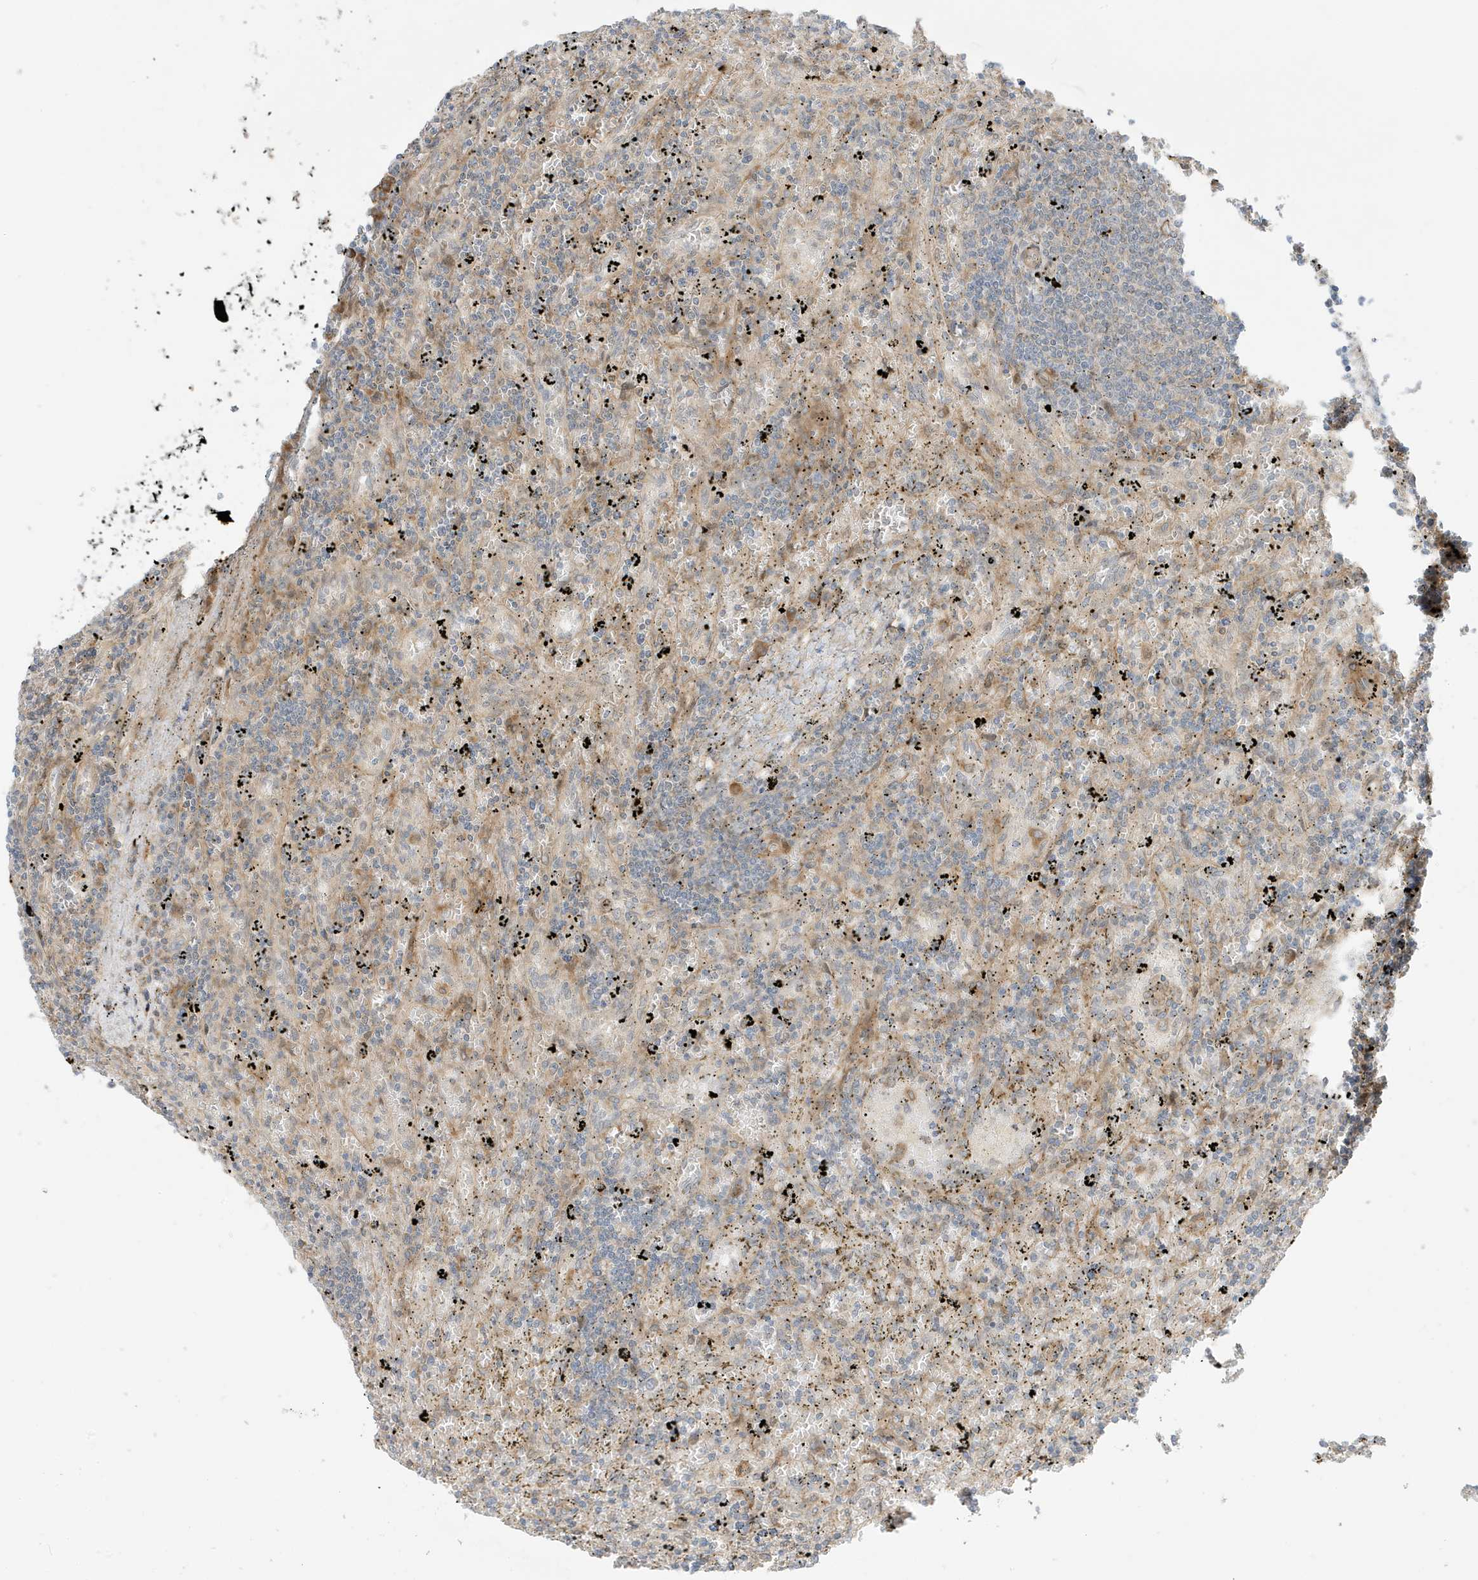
{"staining": {"intensity": "negative", "quantity": "none", "location": "none"}, "tissue": "lymphoma", "cell_type": "Tumor cells", "image_type": "cancer", "snomed": [{"axis": "morphology", "description": "Malignant lymphoma, non-Hodgkin's type, Low grade"}, {"axis": "topography", "description": "Spleen"}], "caption": "High power microscopy photomicrograph of an immunohistochemistry (IHC) micrograph of lymphoma, revealing no significant expression in tumor cells.", "gene": "SCARF2", "patient": {"sex": "male", "age": 76}}